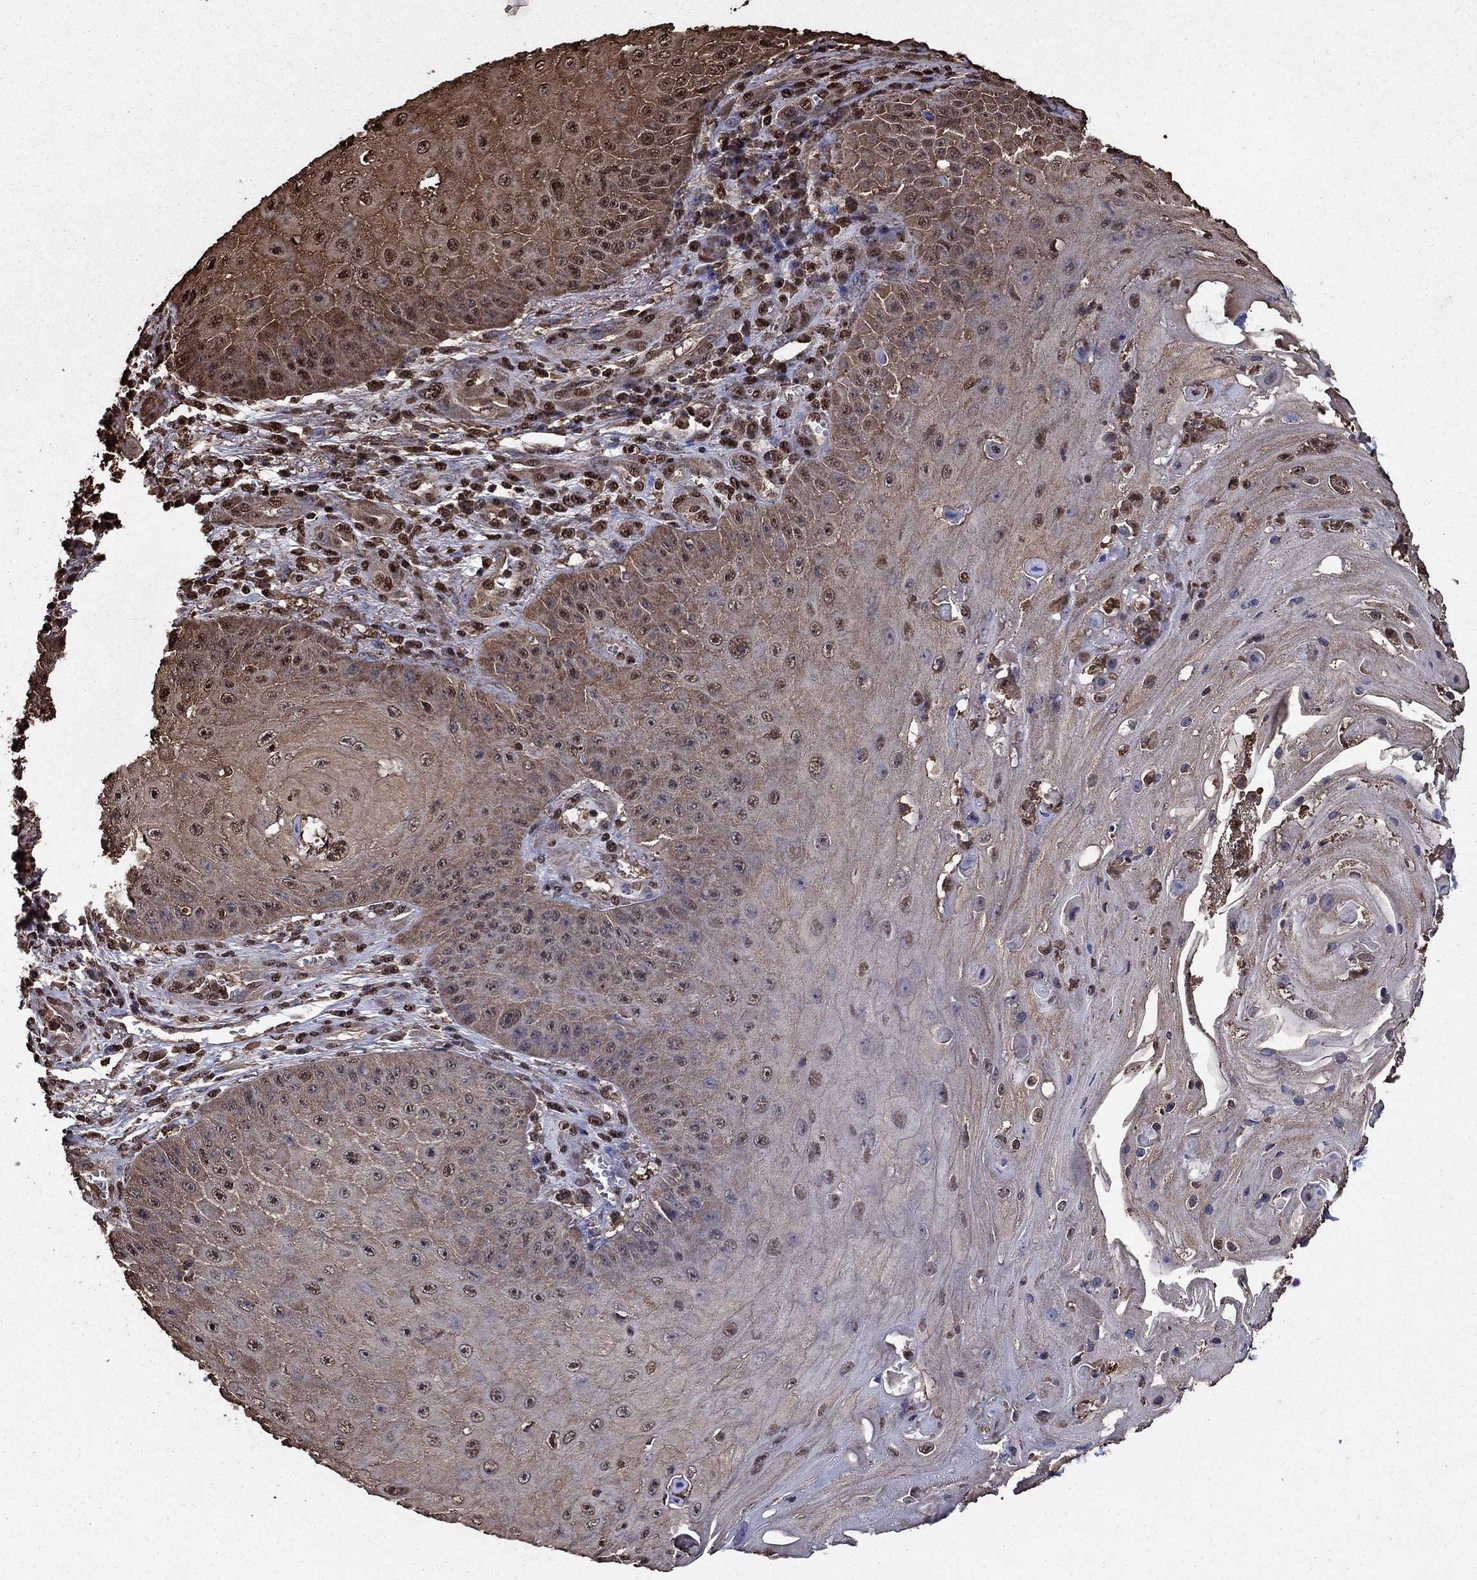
{"staining": {"intensity": "moderate", "quantity": "<25%", "location": "cytoplasmic/membranous,nuclear"}, "tissue": "skin cancer", "cell_type": "Tumor cells", "image_type": "cancer", "snomed": [{"axis": "morphology", "description": "Squamous cell carcinoma, NOS"}, {"axis": "topography", "description": "Skin"}], "caption": "Skin cancer (squamous cell carcinoma) was stained to show a protein in brown. There is low levels of moderate cytoplasmic/membranous and nuclear positivity in about <25% of tumor cells.", "gene": "GAPDH", "patient": {"sex": "male", "age": 70}}